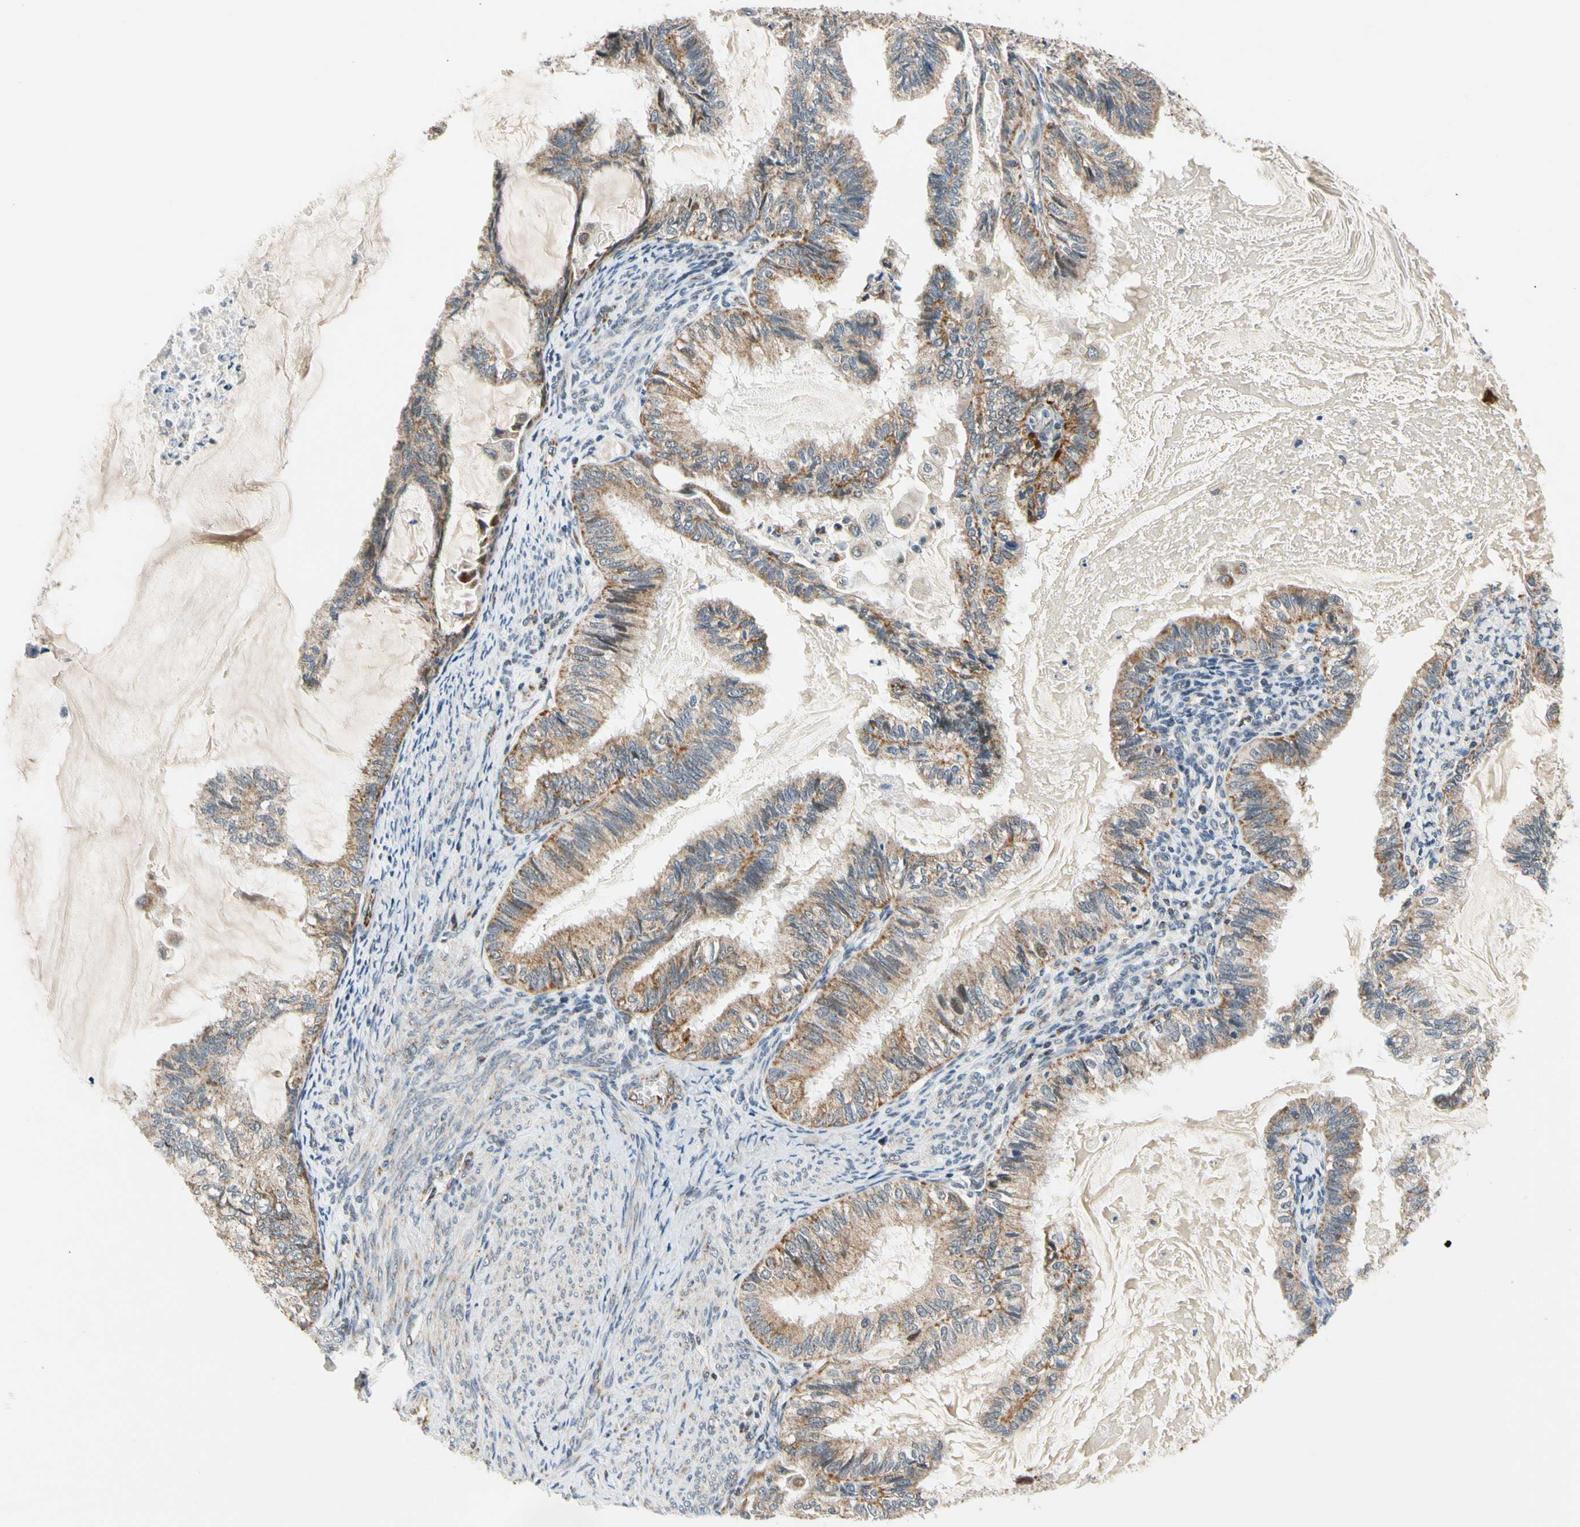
{"staining": {"intensity": "weak", "quantity": ">75%", "location": "cytoplasmic/membranous"}, "tissue": "cervical cancer", "cell_type": "Tumor cells", "image_type": "cancer", "snomed": [{"axis": "morphology", "description": "Normal tissue, NOS"}, {"axis": "morphology", "description": "Adenocarcinoma, NOS"}, {"axis": "topography", "description": "Cervix"}, {"axis": "topography", "description": "Endometrium"}], "caption": "DAB immunohistochemical staining of human cervical cancer shows weak cytoplasmic/membranous protein expression in about >75% of tumor cells.", "gene": "KHDC4", "patient": {"sex": "female", "age": 86}}